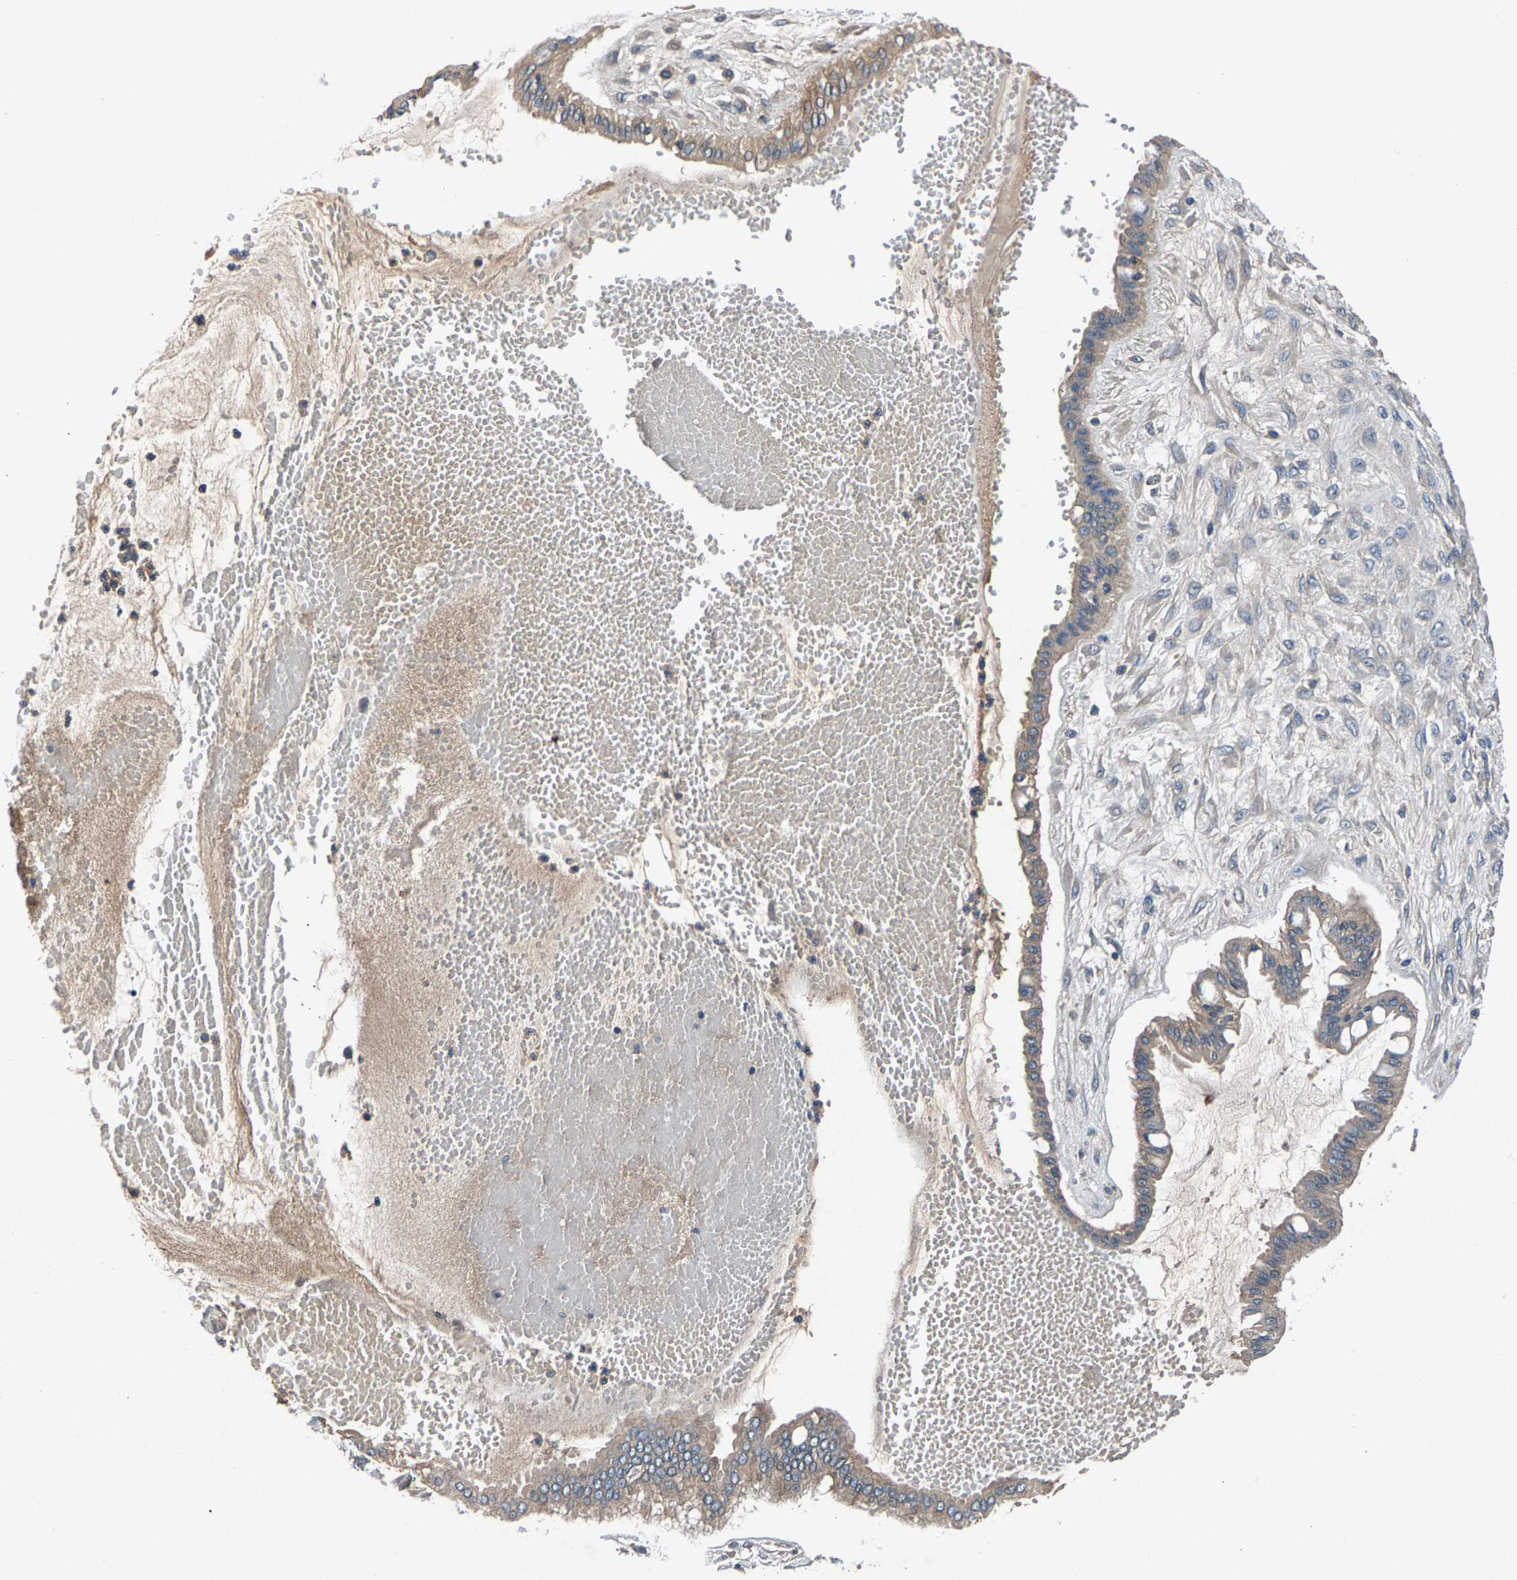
{"staining": {"intensity": "moderate", "quantity": "25%-75%", "location": "cytoplasmic/membranous"}, "tissue": "ovarian cancer", "cell_type": "Tumor cells", "image_type": "cancer", "snomed": [{"axis": "morphology", "description": "Cystadenocarcinoma, mucinous, NOS"}, {"axis": "topography", "description": "Ovary"}], "caption": "Immunohistochemical staining of ovarian cancer displays medium levels of moderate cytoplasmic/membranous protein staining in about 25%-75% of tumor cells.", "gene": "PRXL2C", "patient": {"sex": "female", "age": 73}}